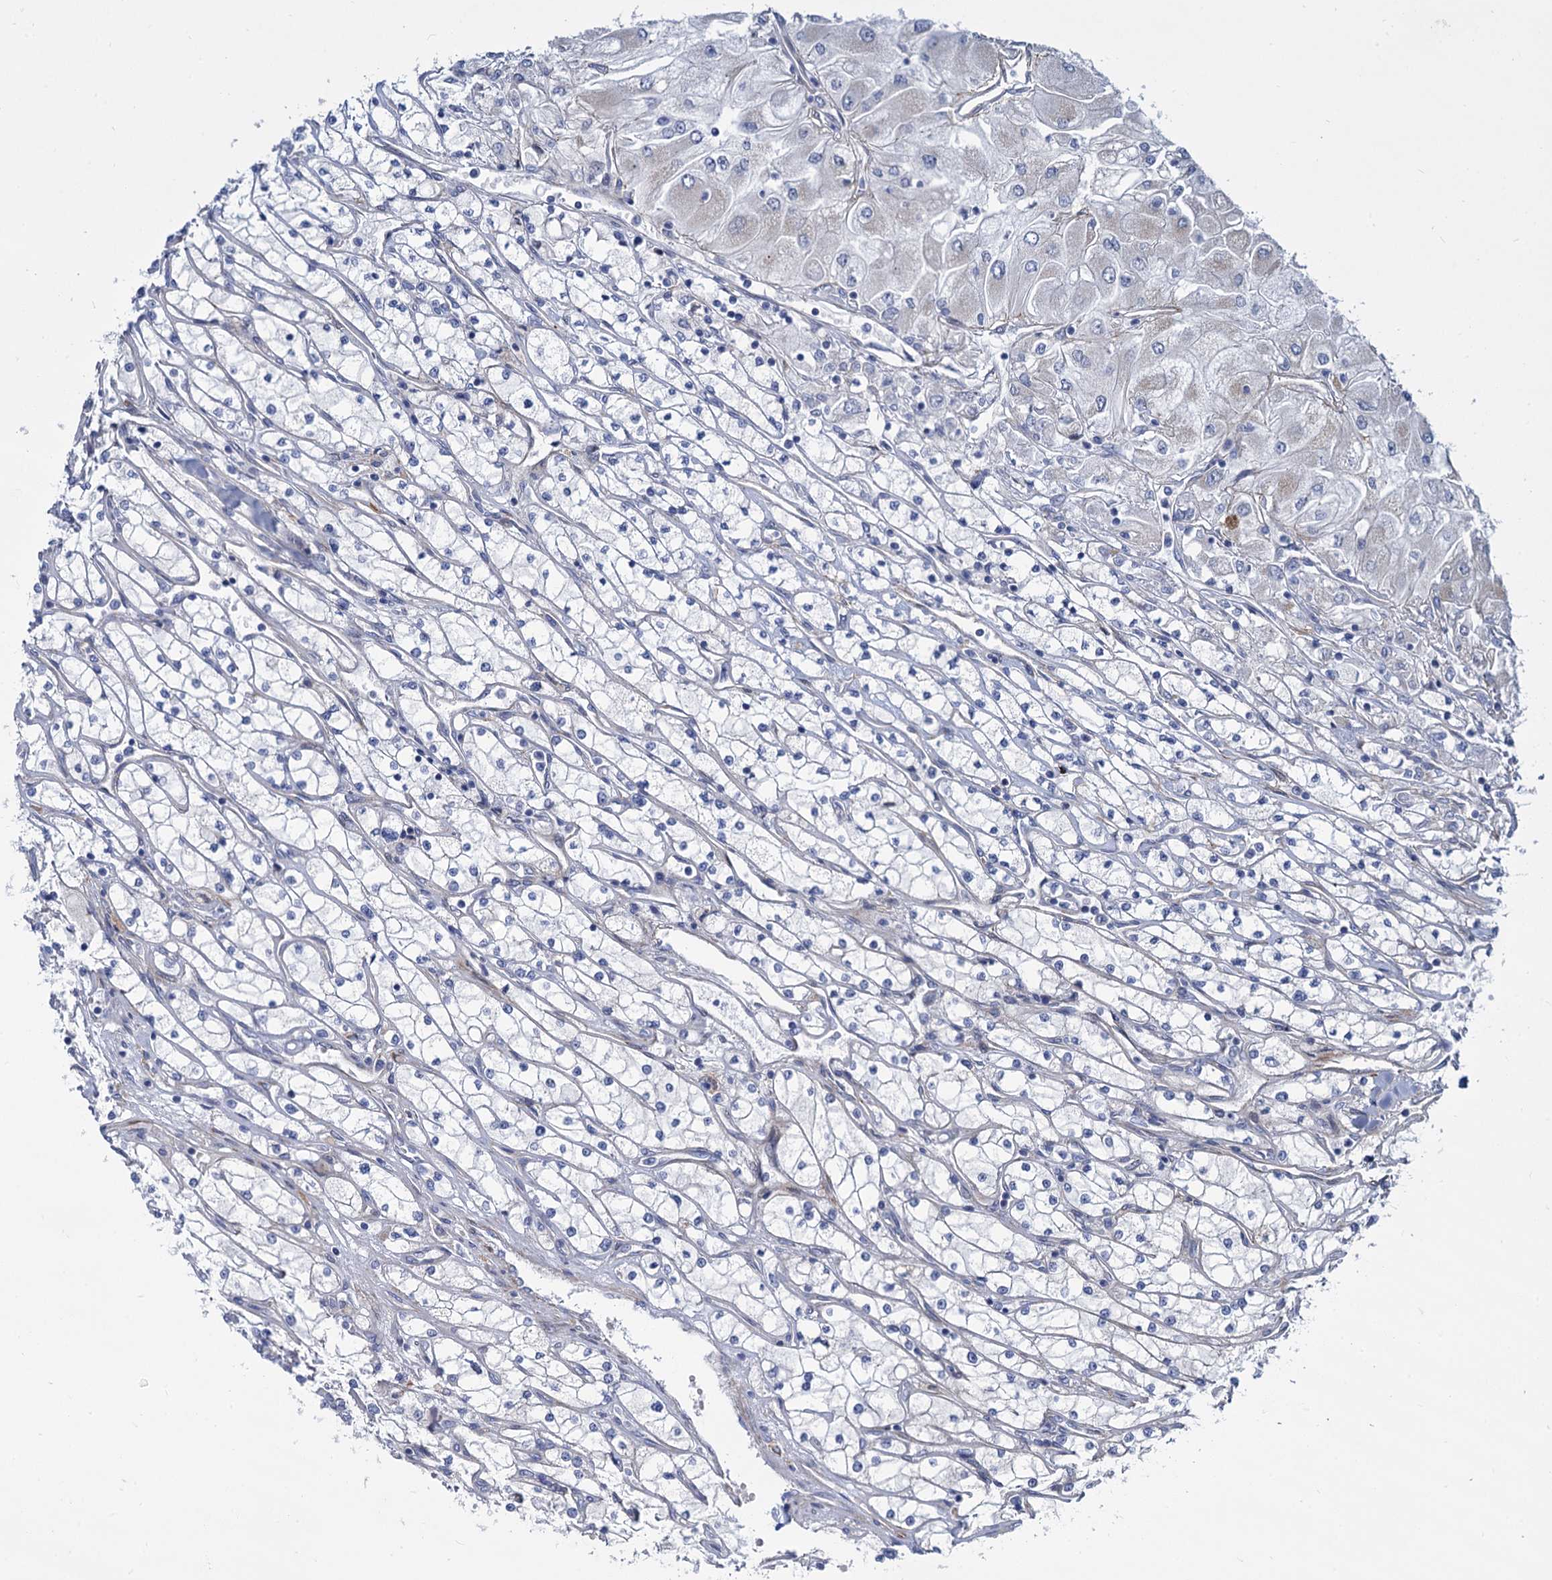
{"staining": {"intensity": "negative", "quantity": "none", "location": "none"}, "tissue": "renal cancer", "cell_type": "Tumor cells", "image_type": "cancer", "snomed": [{"axis": "morphology", "description": "Adenocarcinoma, NOS"}, {"axis": "topography", "description": "Kidney"}], "caption": "Immunohistochemistry (IHC) of renal cancer (adenocarcinoma) reveals no staining in tumor cells.", "gene": "TRIM77", "patient": {"sex": "male", "age": 80}}